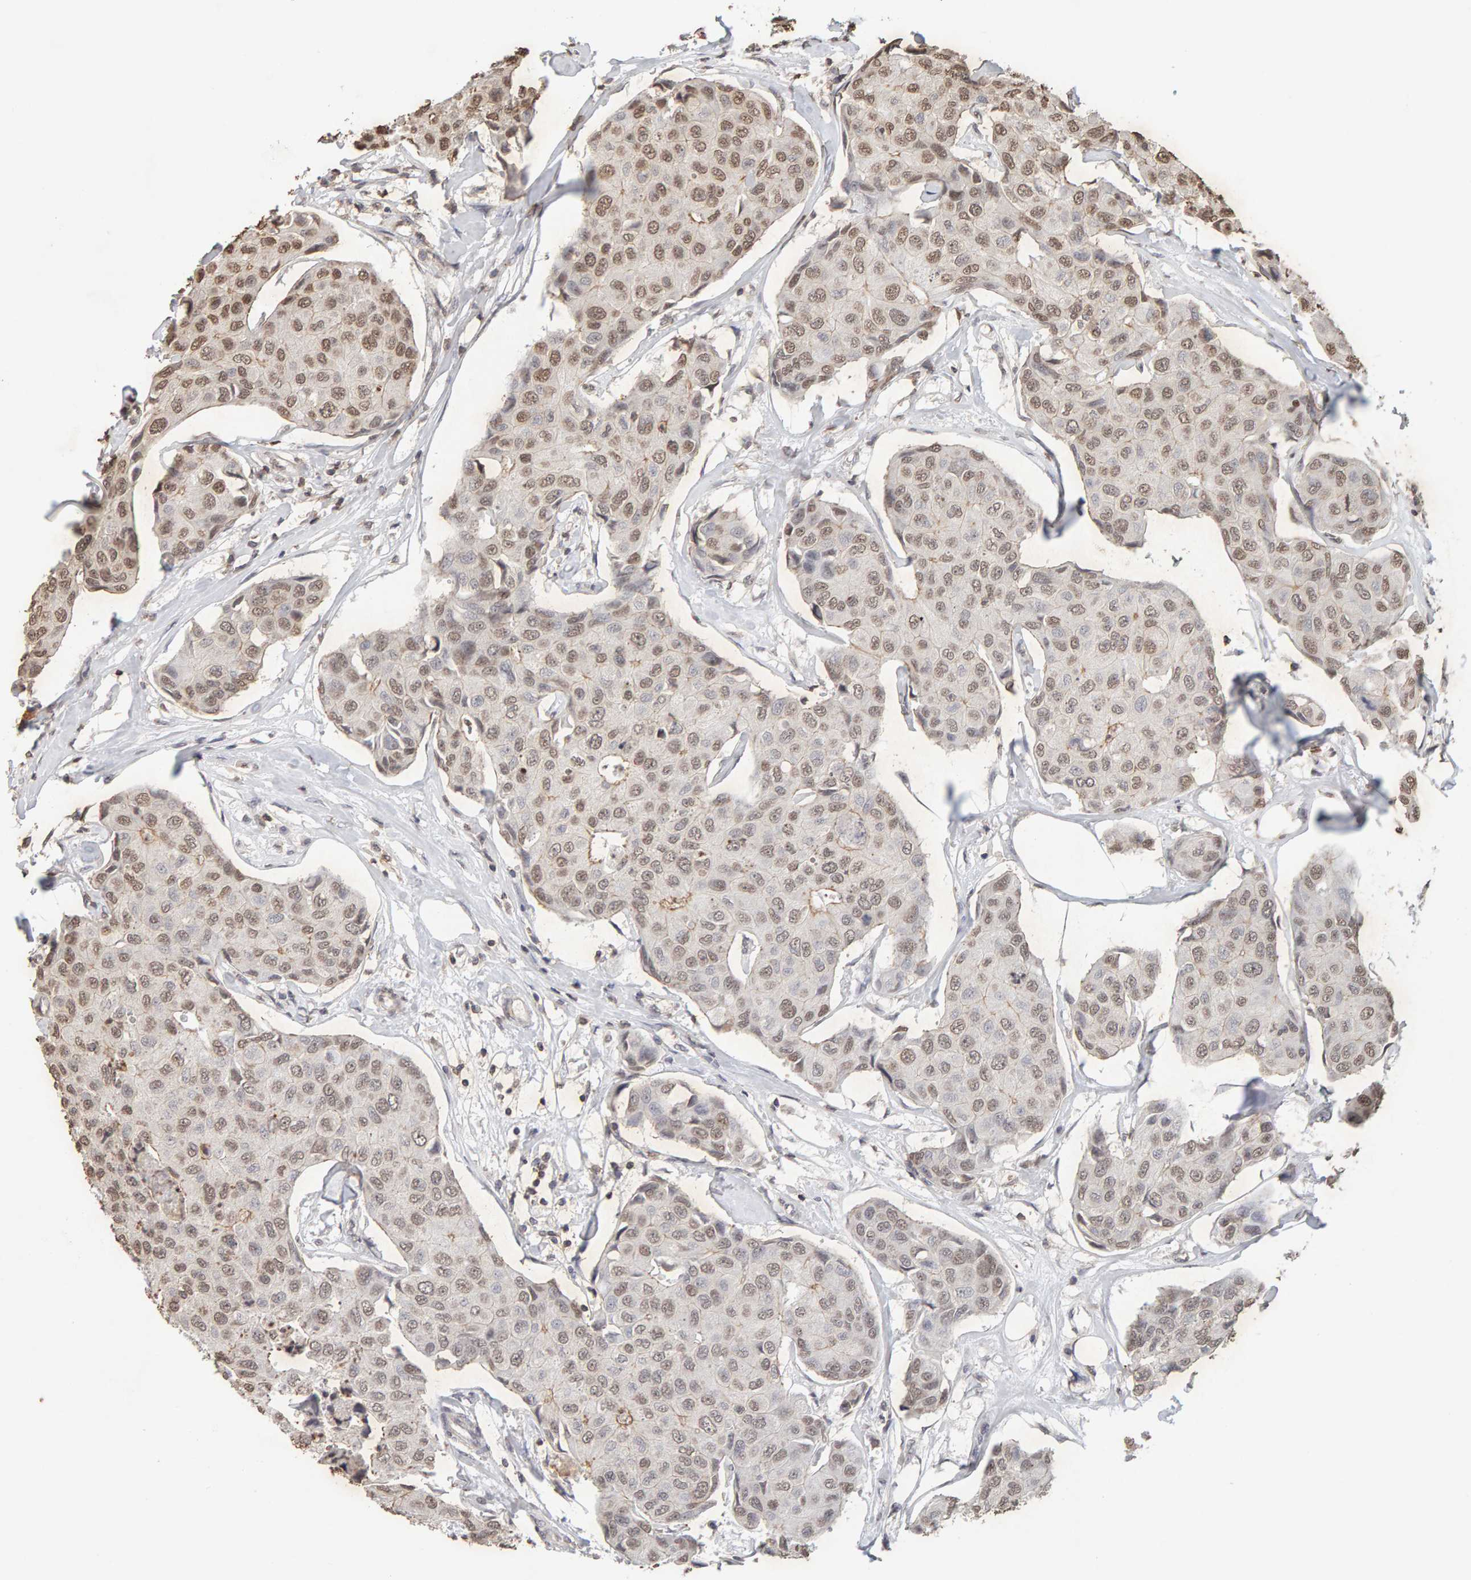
{"staining": {"intensity": "weak", "quantity": ">75%", "location": "nuclear"}, "tissue": "breast cancer", "cell_type": "Tumor cells", "image_type": "cancer", "snomed": [{"axis": "morphology", "description": "Duct carcinoma"}, {"axis": "topography", "description": "Breast"}], "caption": "IHC image of infiltrating ductal carcinoma (breast) stained for a protein (brown), which shows low levels of weak nuclear staining in about >75% of tumor cells.", "gene": "DNAJB5", "patient": {"sex": "female", "age": 80}}